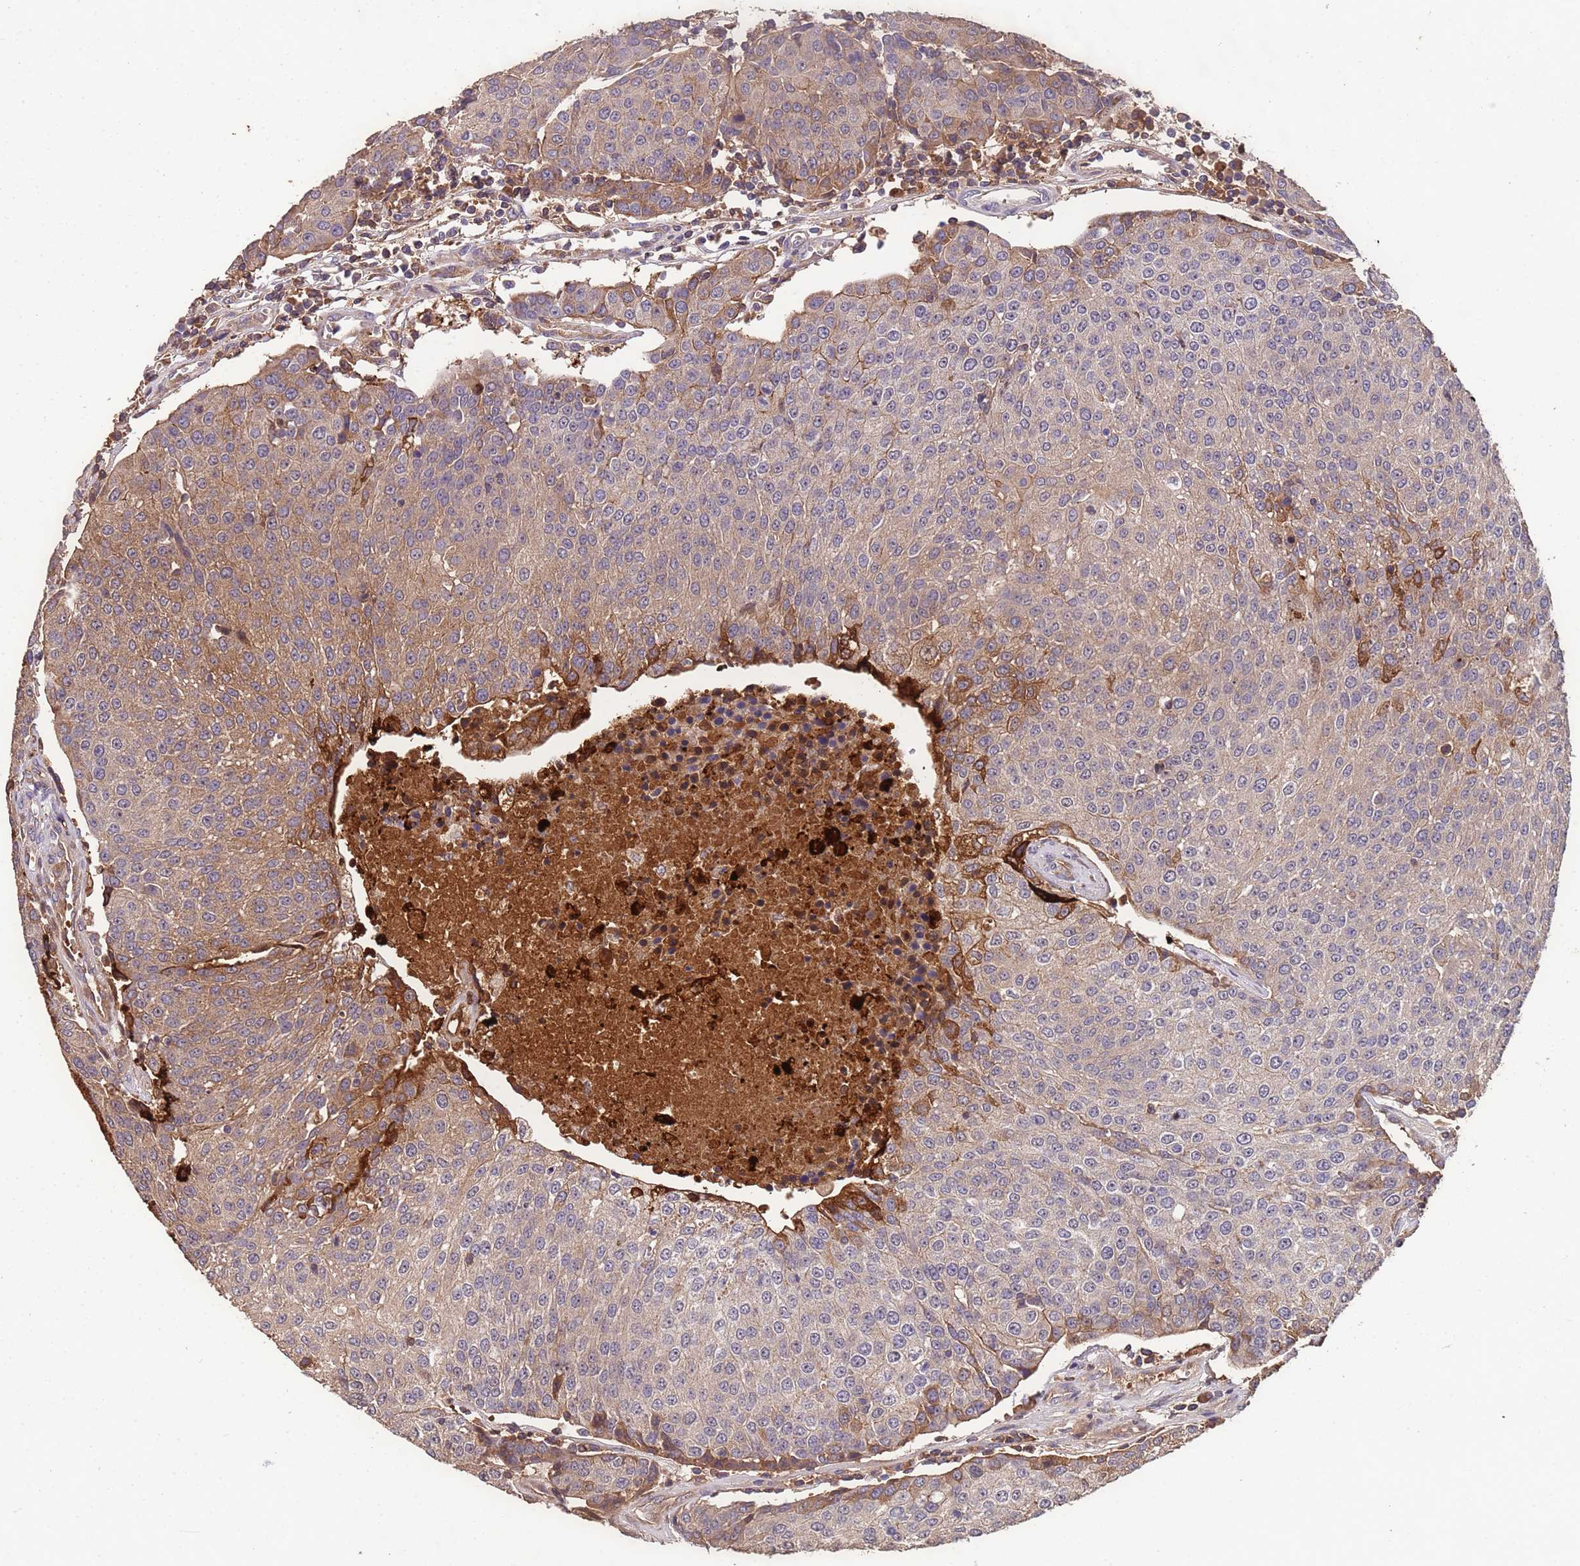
{"staining": {"intensity": "moderate", "quantity": "25%-75%", "location": "cytoplasmic/membranous"}, "tissue": "urothelial cancer", "cell_type": "Tumor cells", "image_type": "cancer", "snomed": [{"axis": "morphology", "description": "Urothelial carcinoma, High grade"}, {"axis": "topography", "description": "Urinary bladder"}], "caption": "Moderate cytoplasmic/membranous expression for a protein is identified in about 25%-75% of tumor cells of urothelial cancer using immunohistochemistry.", "gene": "CCDC184", "patient": {"sex": "female", "age": 85}}